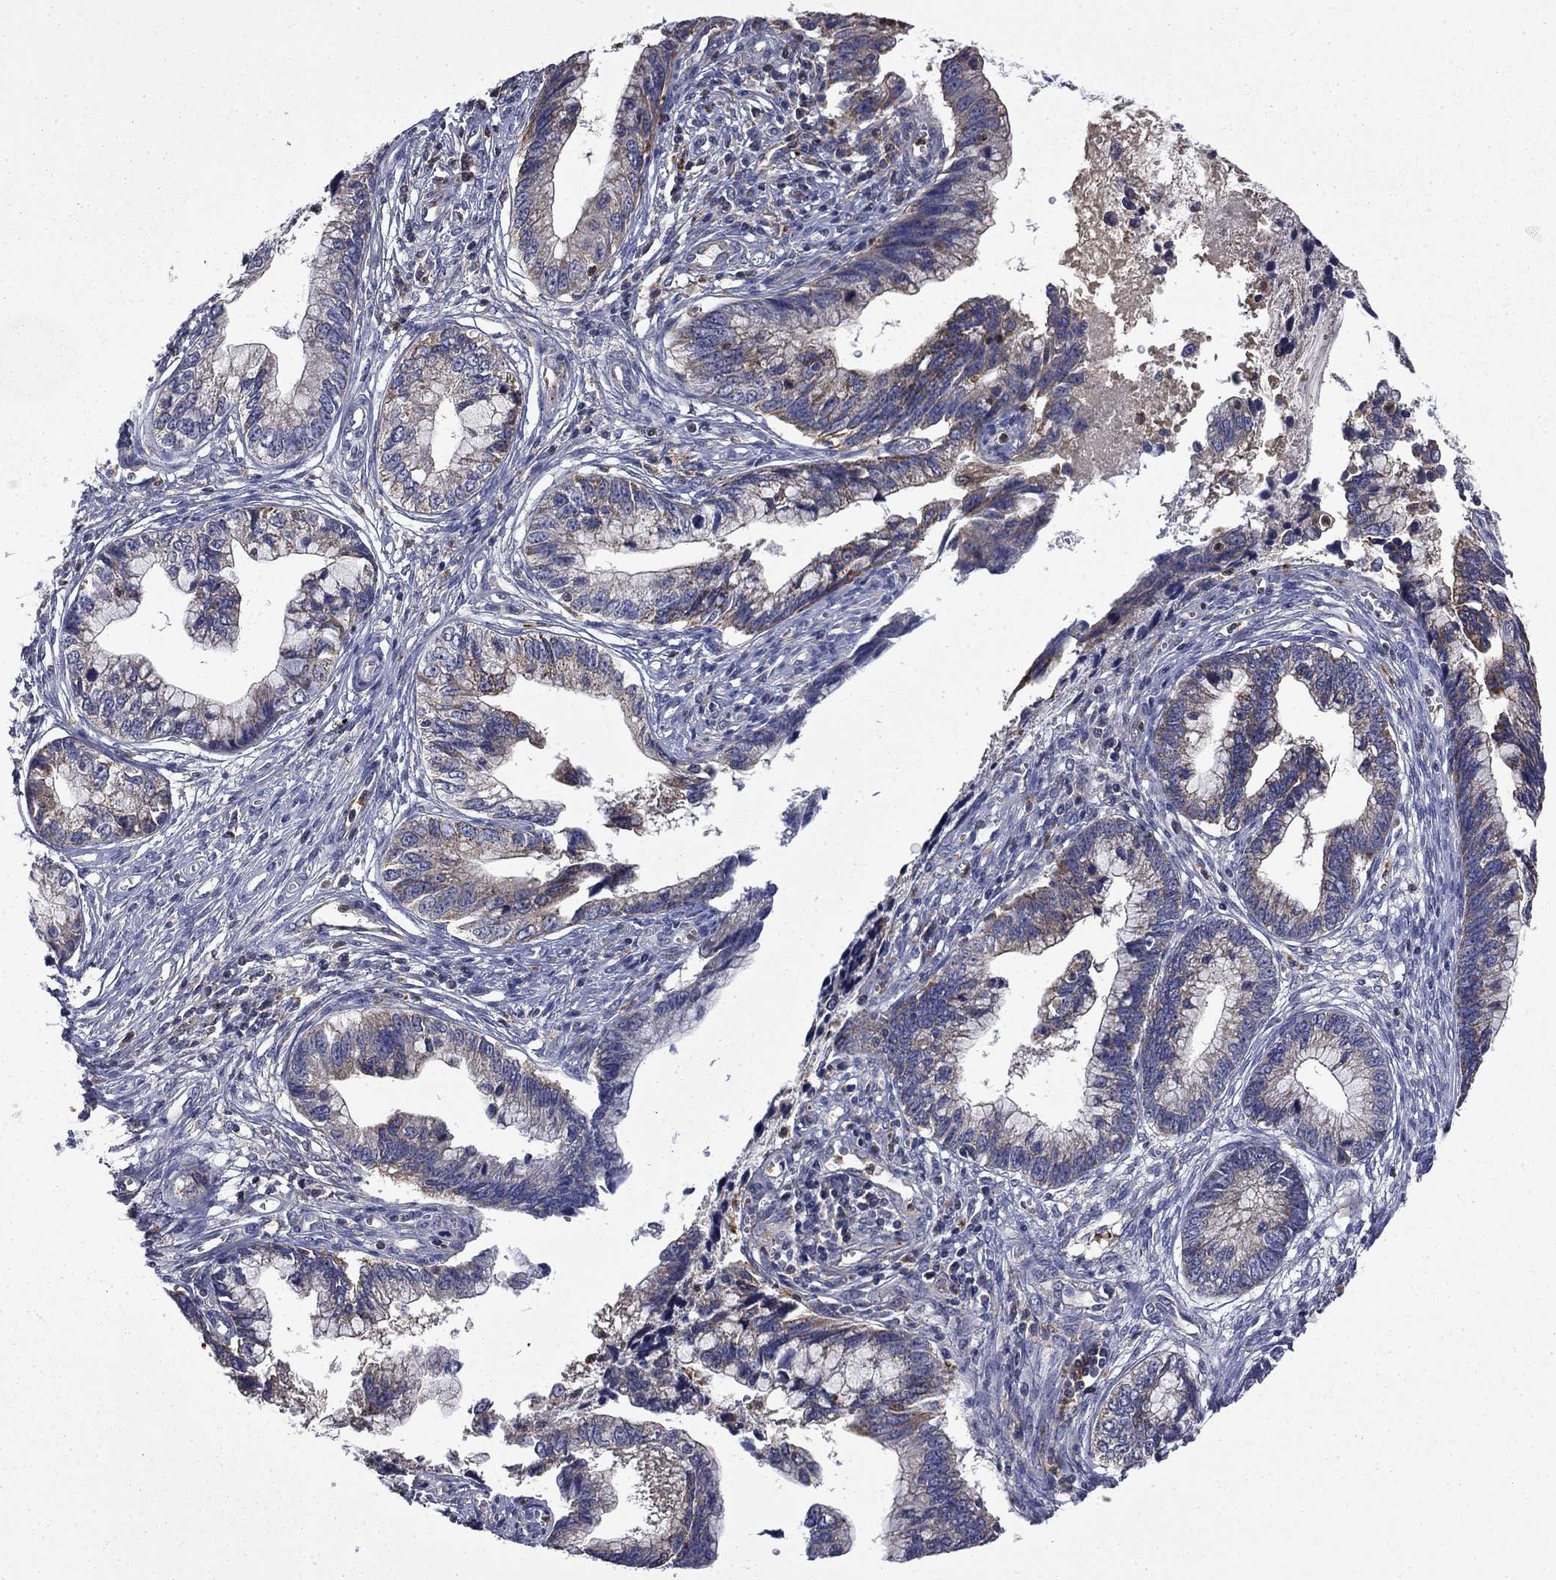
{"staining": {"intensity": "moderate", "quantity": "<25%", "location": "cytoplasmic/membranous"}, "tissue": "cervical cancer", "cell_type": "Tumor cells", "image_type": "cancer", "snomed": [{"axis": "morphology", "description": "Adenocarcinoma, NOS"}, {"axis": "topography", "description": "Cervix"}], "caption": "An immunohistochemistry (IHC) histopathology image of neoplastic tissue is shown. Protein staining in brown shows moderate cytoplasmic/membranous positivity in cervical cancer within tumor cells.", "gene": "CEACAM7", "patient": {"sex": "female", "age": 44}}